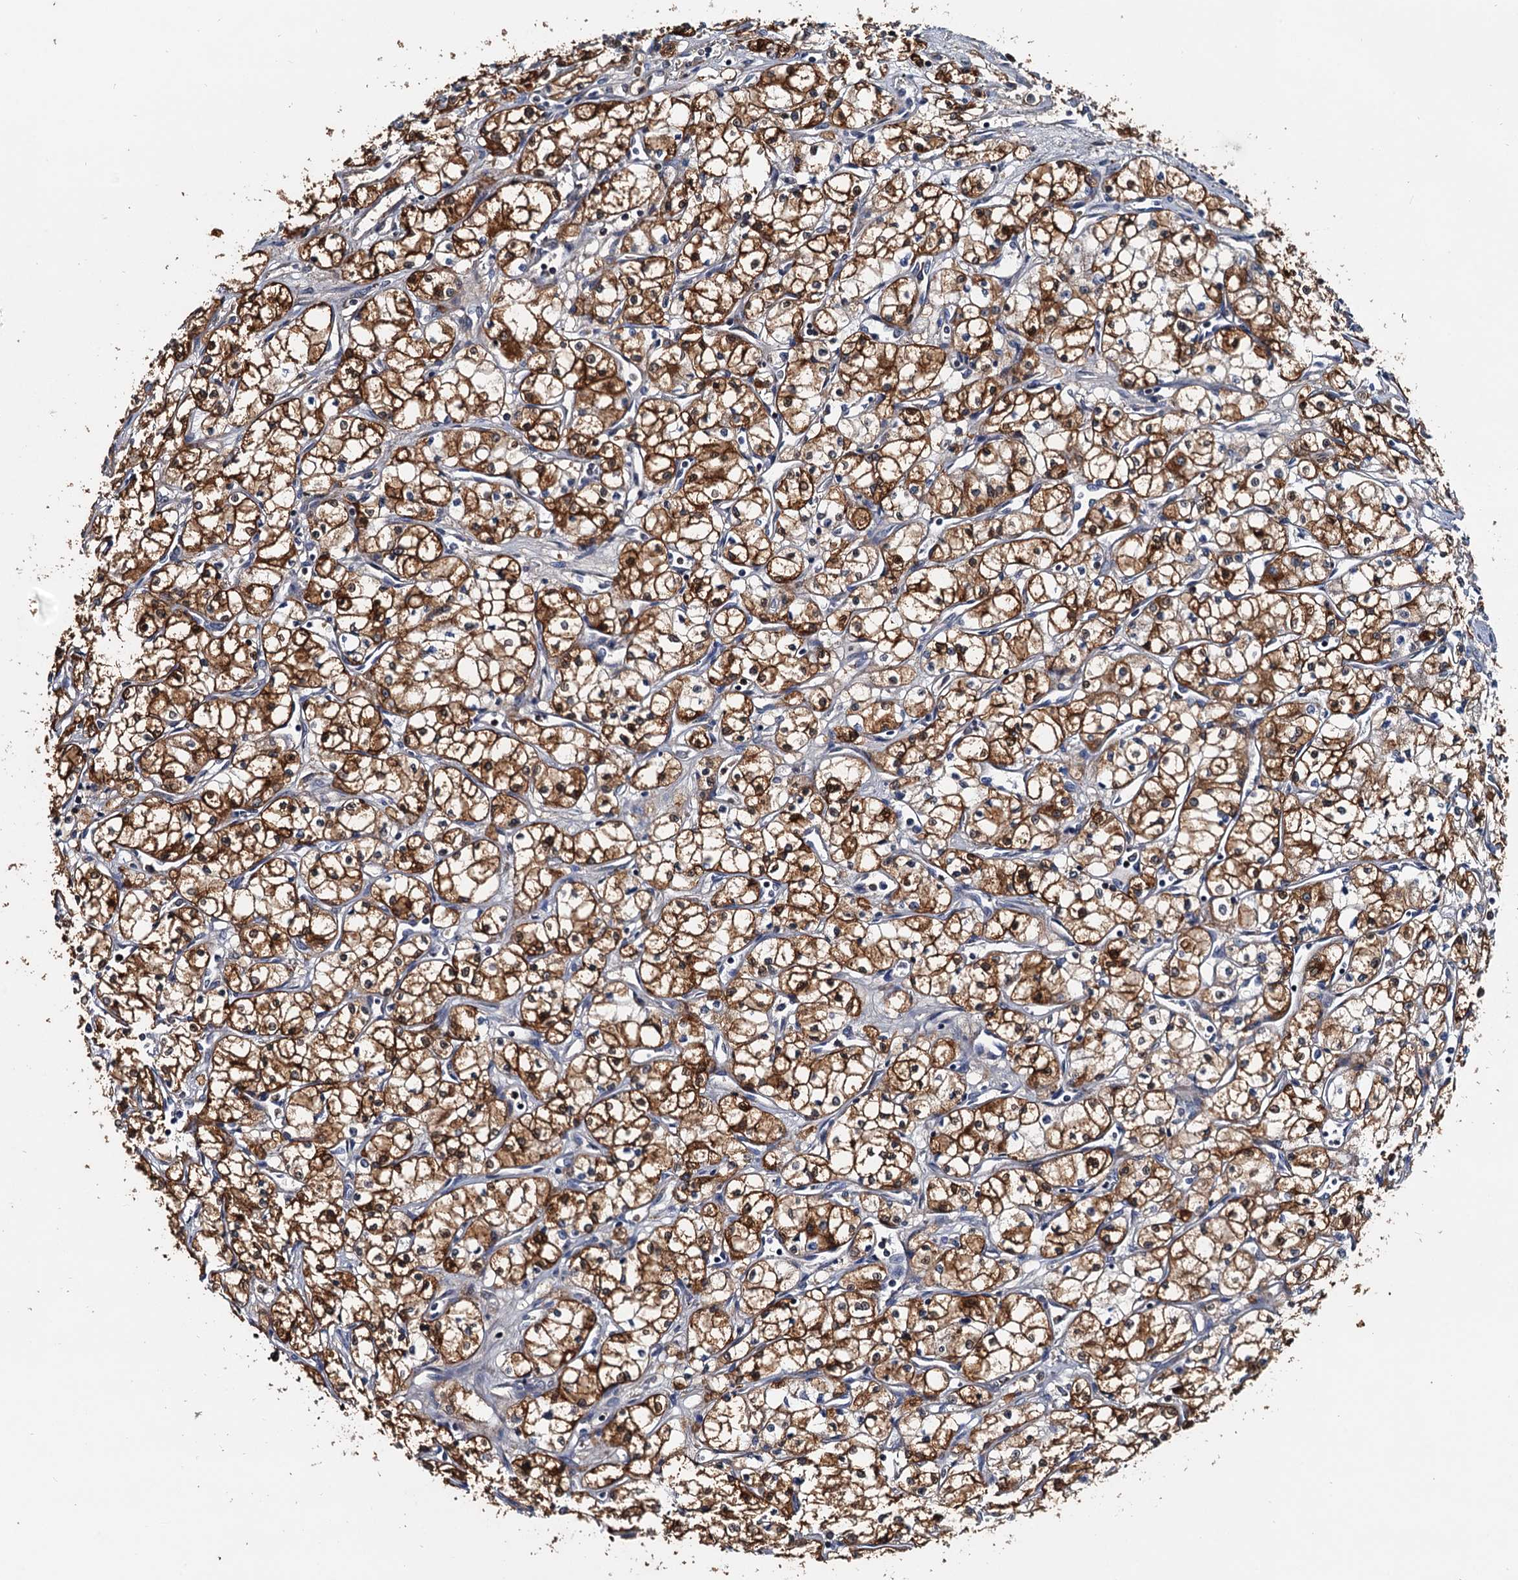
{"staining": {"intensity": "strong", "quantity": ">75%", "location": "cytoplasmic/membranous"}, "tissue": "renal cancer", "cell_type": "Tumor cells", "image_type": "cancer", "snomed": [{"axis": "morphology", "description": "Adenocarcinoma, NOS"}, {"axis": "topography", "description": "Kidney"}], "caption": "Tumor cells reveal strong cytoplasmic/membranous expression in approximately >75% of cells in adenocarcinoma (renal). The staining is performed using DAB (3,3'-diaminobenzidine) brown chromogen to label protein expression. The nuclei are counter-stained blue using hematoxylin.", "gene": "USP6NL", "patient": {"sex": "male", "age": 59}}